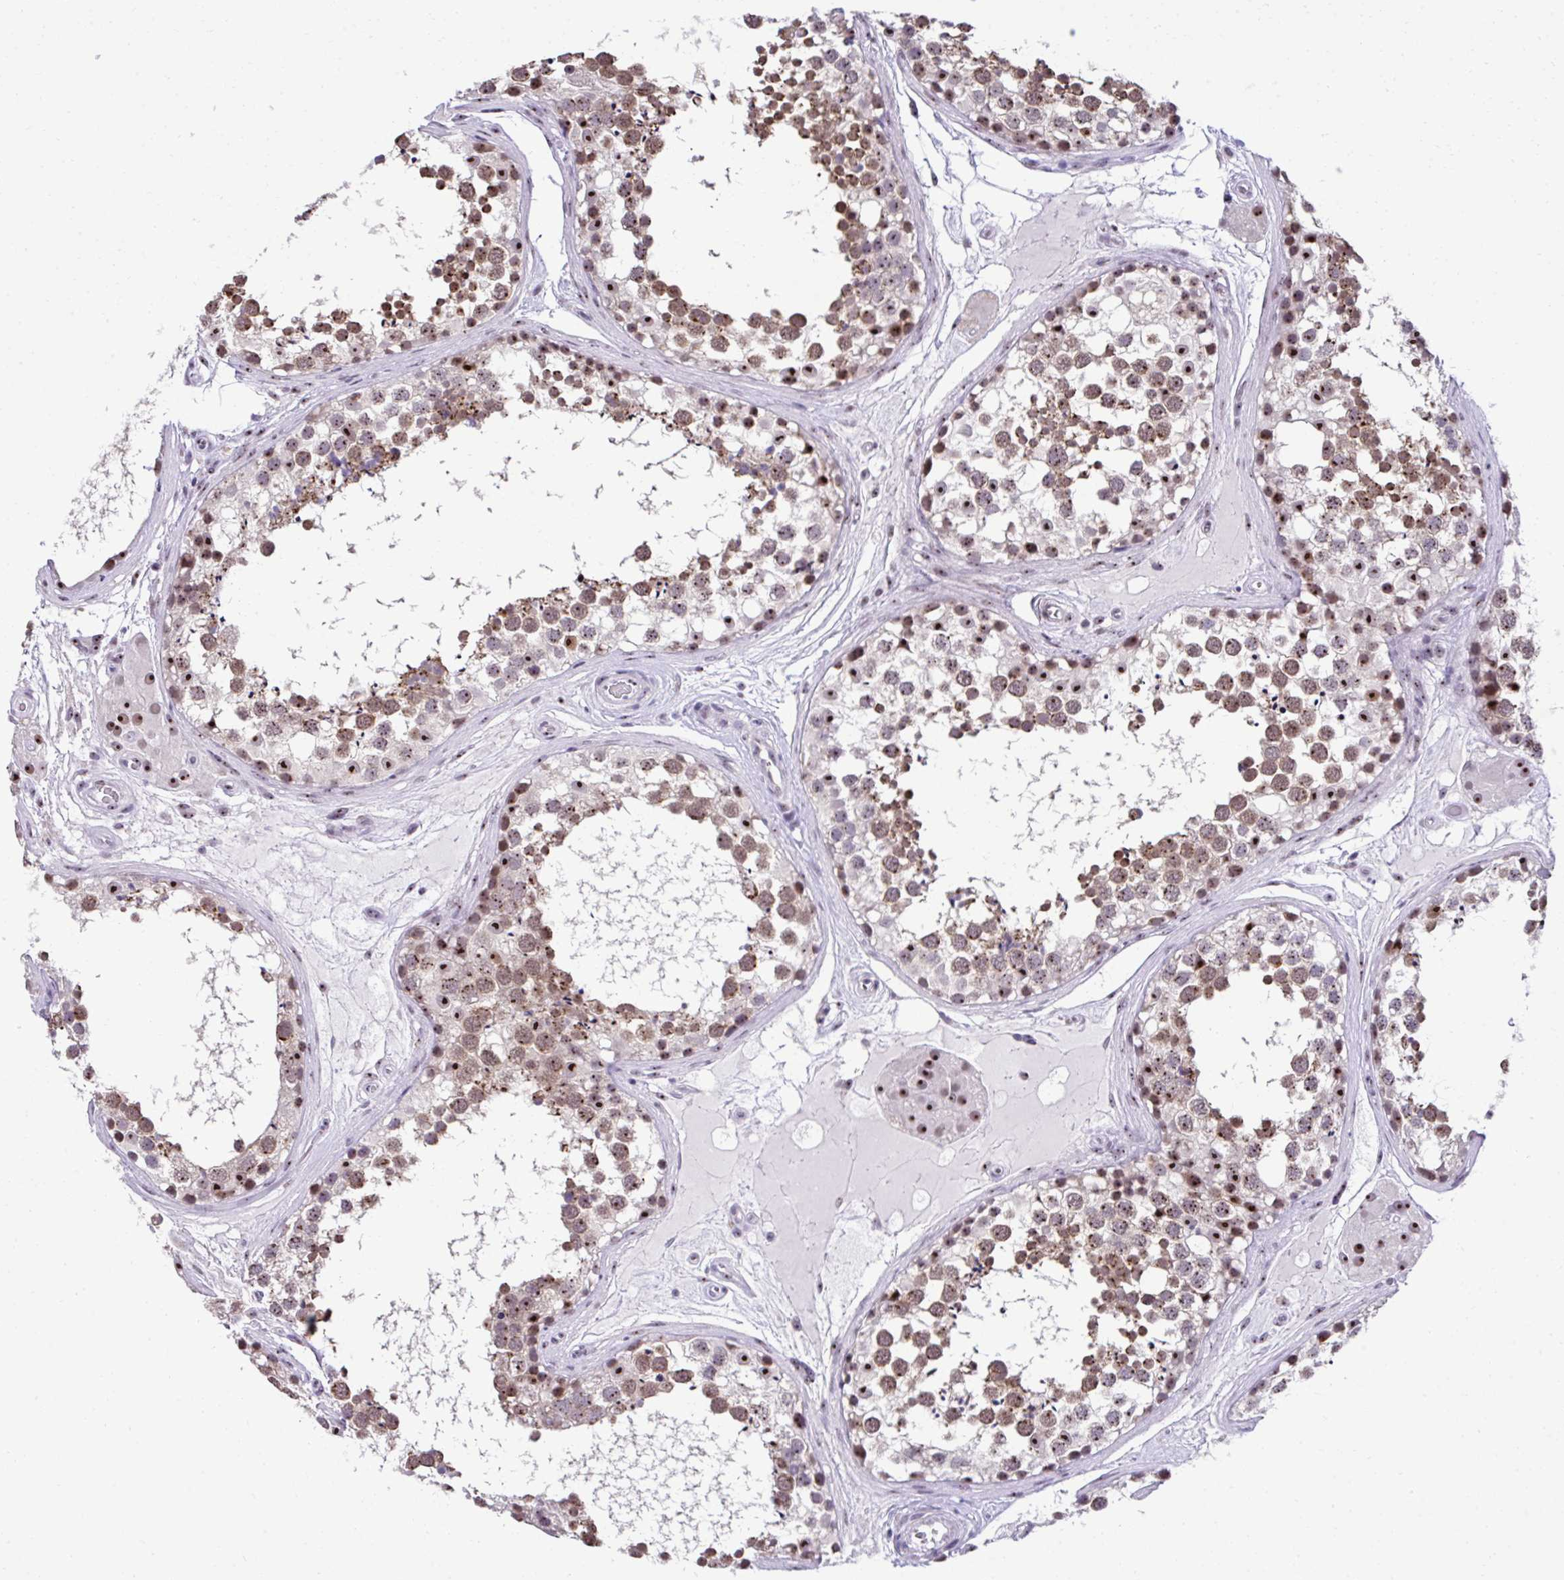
{"staining": {"intensity": "strong", "quantity": ">75%", "location": "cytoplasmic/membranous,nuclear"}, "tissue": "testis", "cell_type": "Cells in seminiferous ducts", "image_type": "normal", "snomed": [{"axis": "morphology", "description": "Normal tissue, NOS"}, {"axis": "morphology", "description": "Seminoma, NOS"}, {"axis": "topography", "description": "Testis"}], "caption": "Immunohistochemistry of normal human testis displays high levels of strong cytoplasmic/membranous,nuclear staining in approximately >75% of cells in seminiferous ducts.", "gene": "CEP72", "patient": {"sex": "male", "age": 65}}